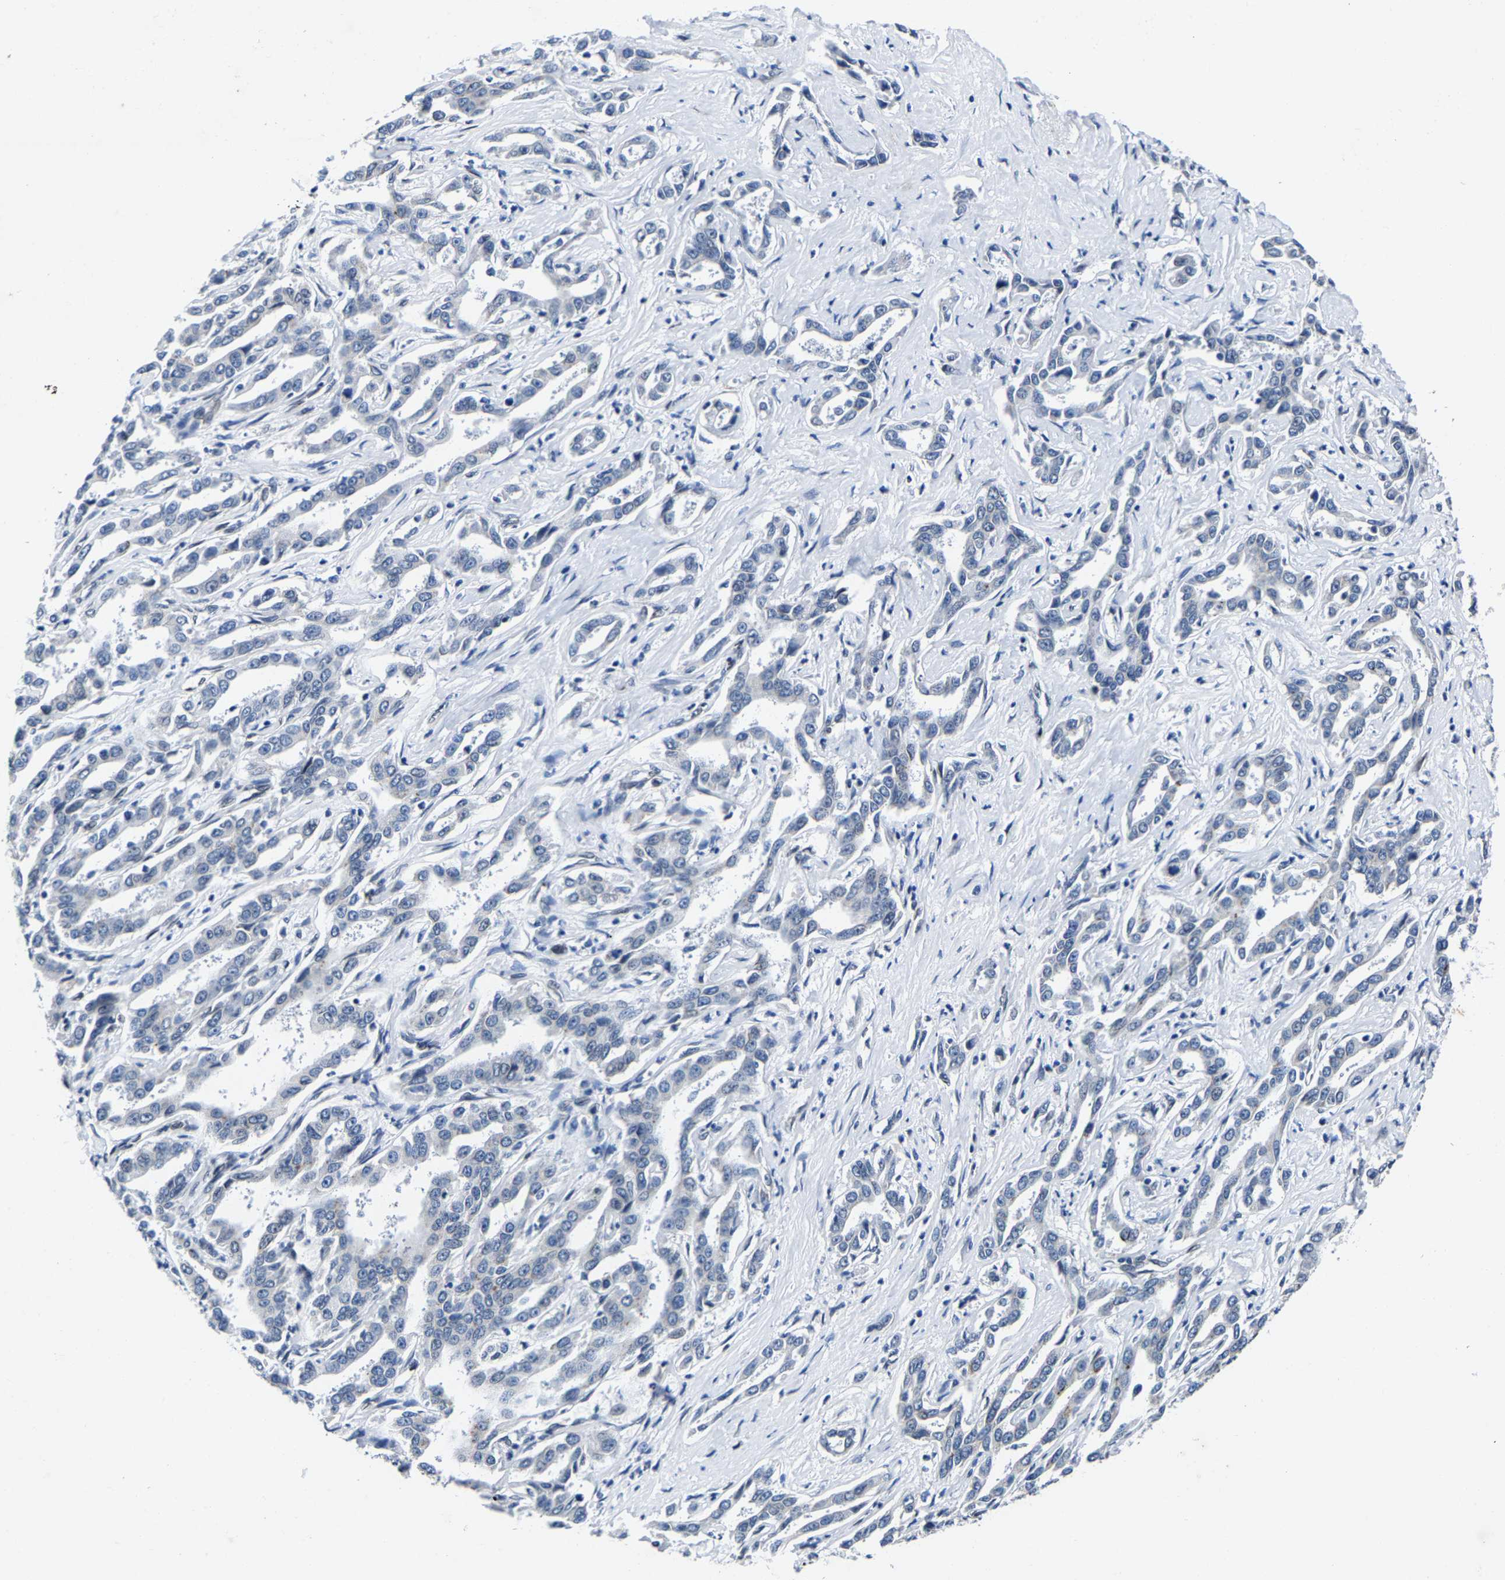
{"staining": {"intensity": "negative", "quantity": "none", "location": "none"}, "tissue": "liver cancer", "cell_type": "Tumor cells", "image_type": "cancer", "snomed": [{"axis": "morphology", "description": "Cholangiocarcinoma"}, {"axis": "topography", "description": "Liver"}], "caption": "This is an IHC micrograph of human liver cholangiocarcinoma. There is no positivity in tumor cells.", "gene": "UBN2", "patient": {"sex": "male", "age": 59}}